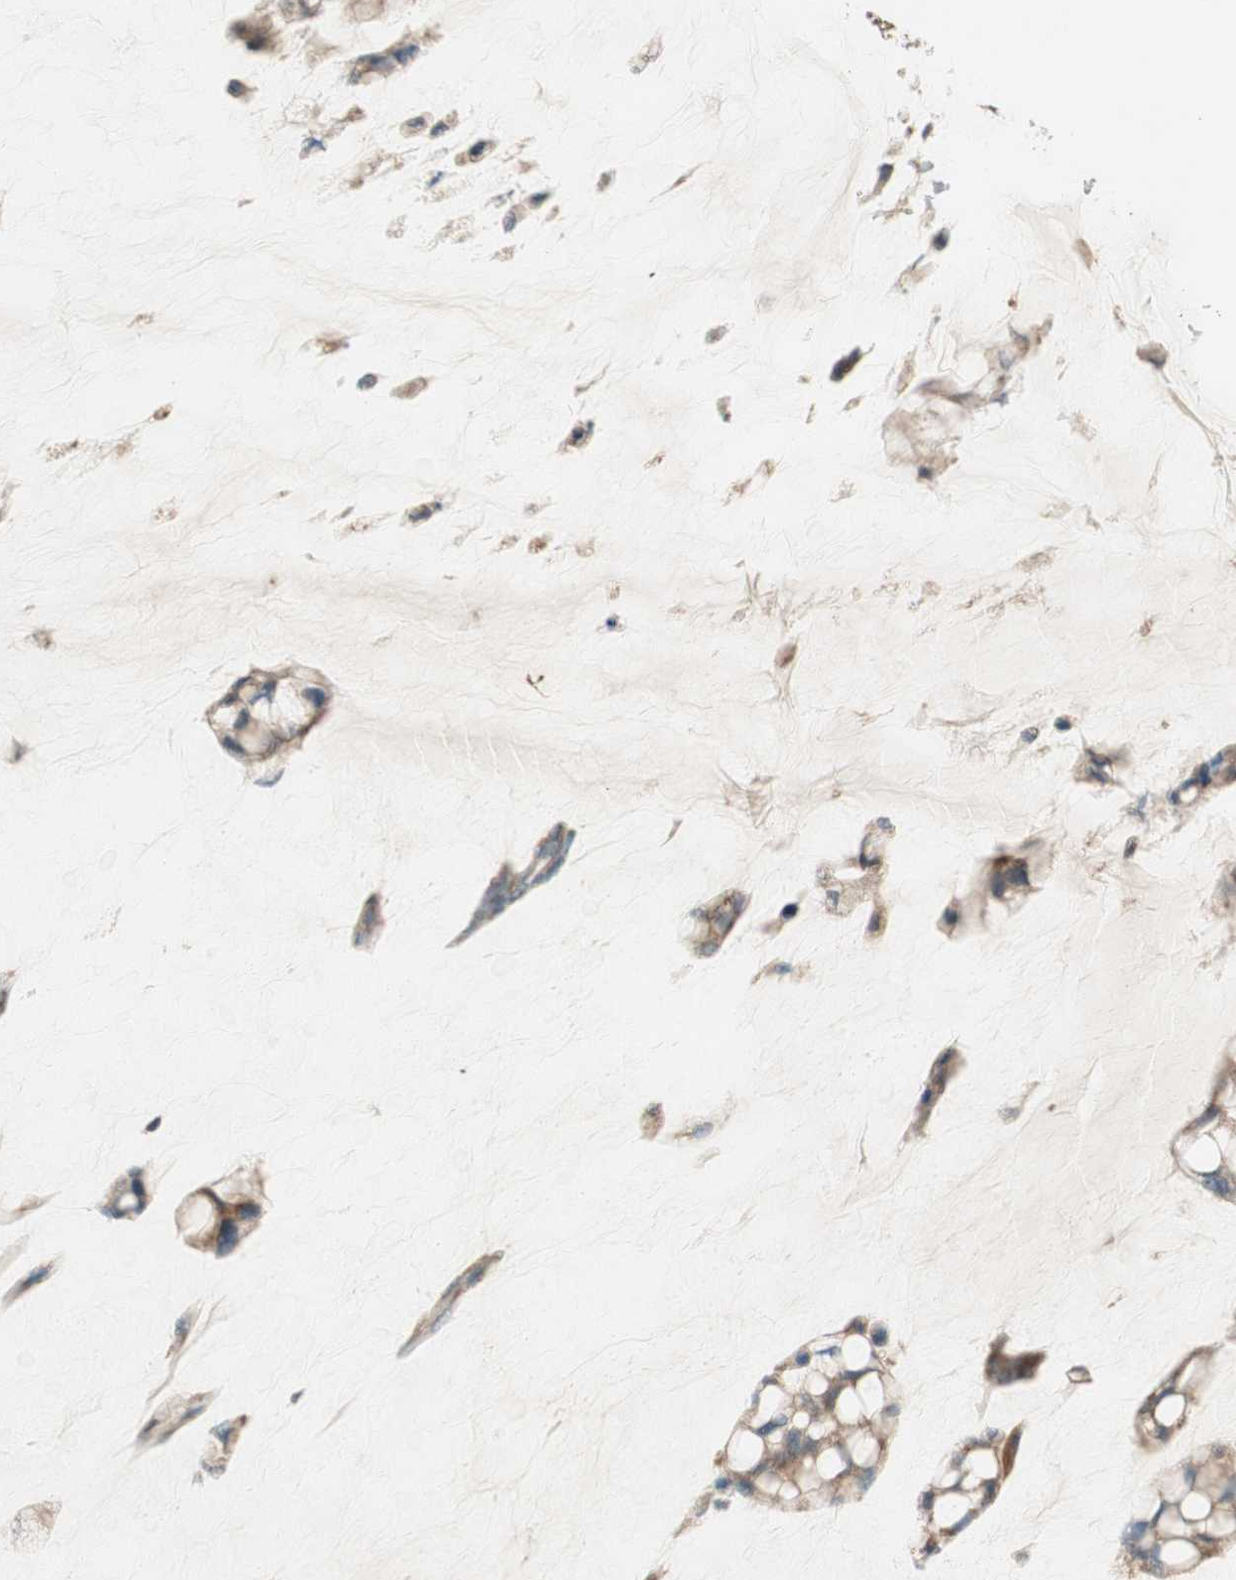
{"staining": {"intensity": "moderate", "quantity": ">75%", "location": "cytoplasmic/membranous"}, "tissue": "ovarian cancer", "cell_type": "Tumor cells", "image_type": "cancer", "snomed": [{"axis": "morphology", "description": "Cystadenocarcinoma, mucinous, NOS"}, {"axis": "topography", "description": "Ovary"}], "caption": "This image exhibits ovarian mucinous cystadenocarcinoma stained with immunohistochemistry to label a protein in brown. The cytoplasmic/membranous of tumor cells show moderate positivity for the protein. Nuclei are counter-stained blue.", "gene": "RPL23", "patient": {"sex": "female", "age": 39}}